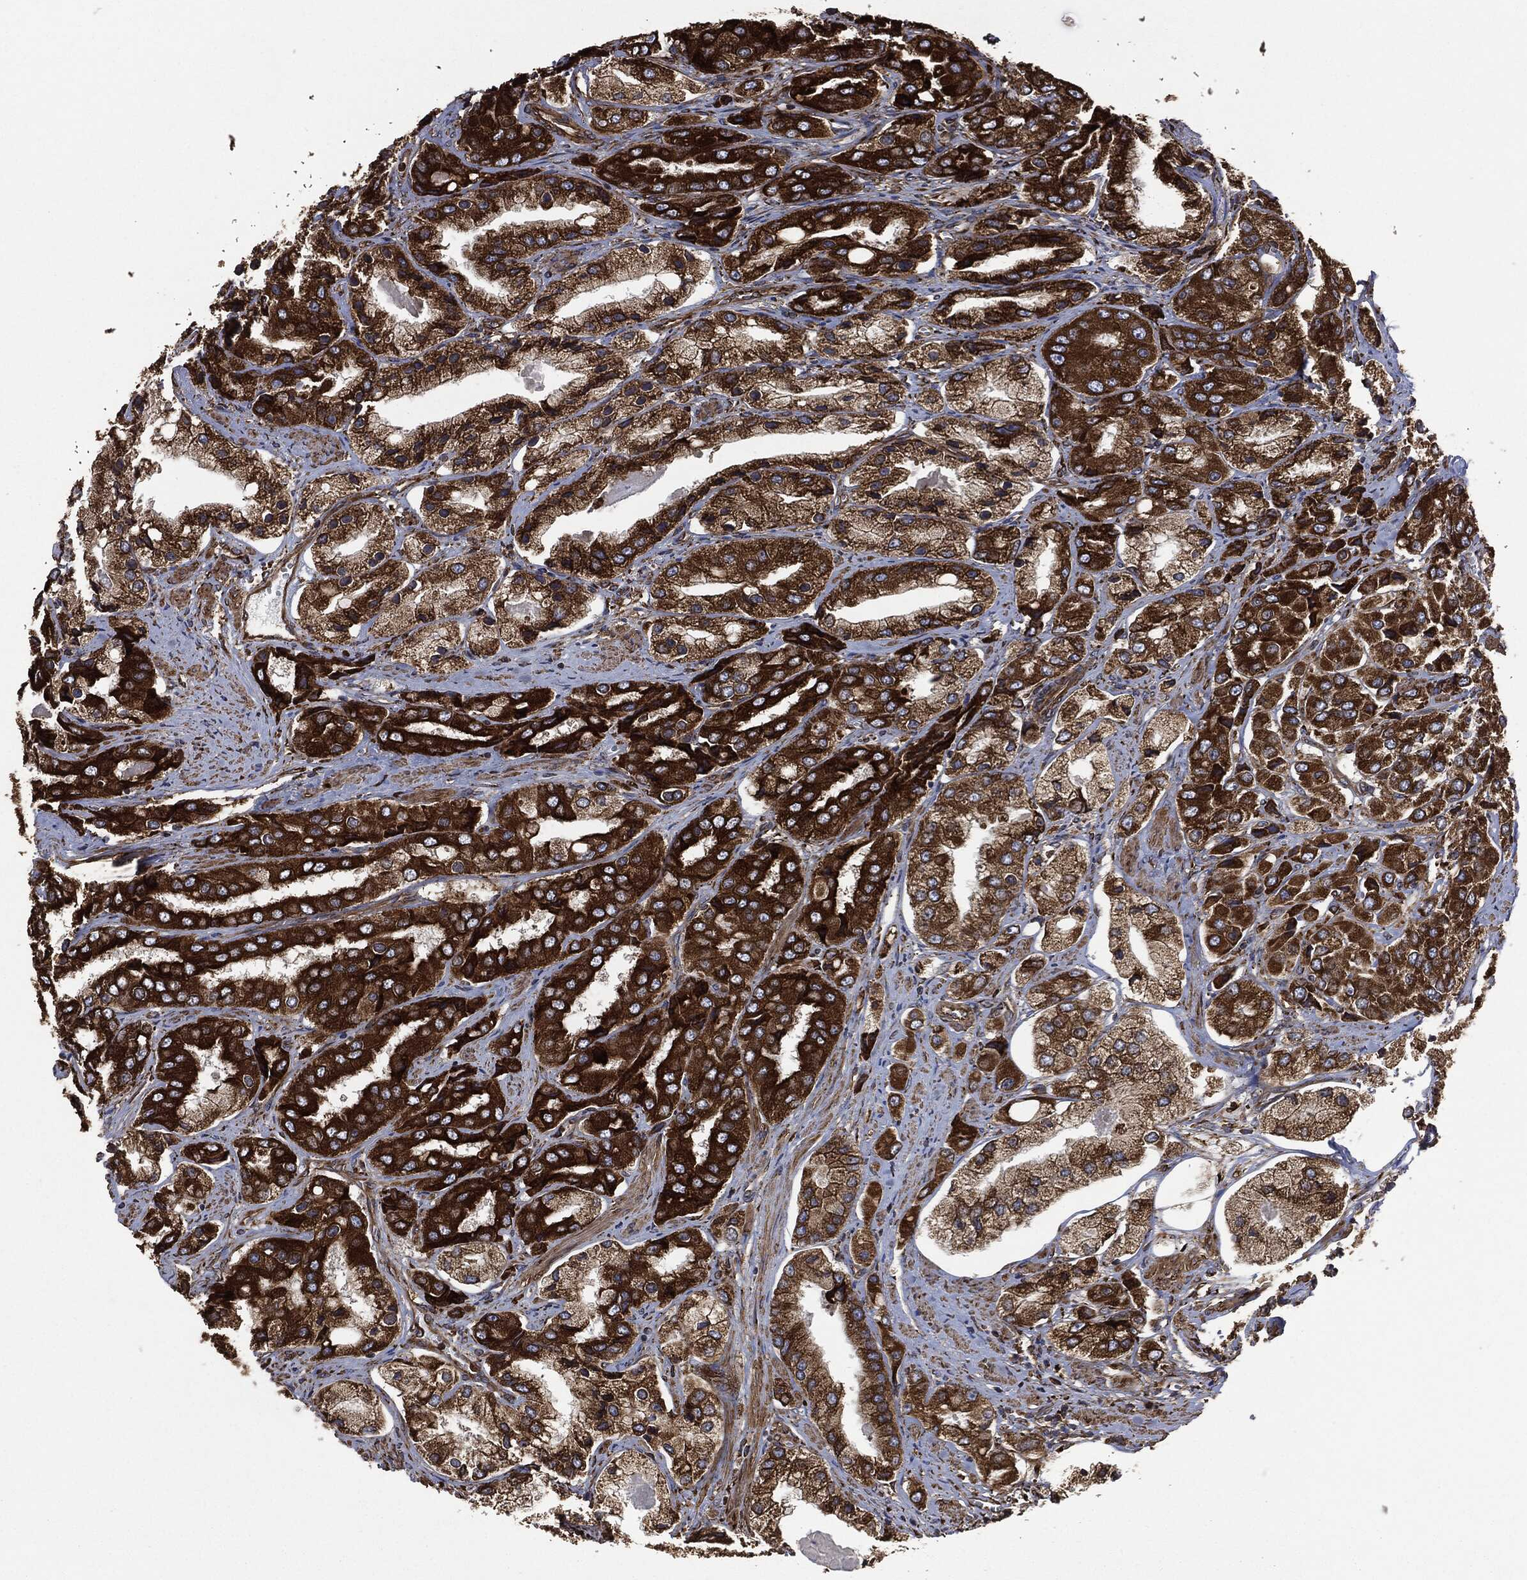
{"staining": {"intensity": "strong", "quantity": ">75%", "location": "cytoplasmic/membranous"}, "tissue": "prostate cancer", "cell_type": "Tumor cells", "image_type": "cancer", "snomed": [{"axis": "morphology", "description": "Adenocarcinoma, Low grade"}, {"axis": "topography", "description": "Prostate"}], "caption": "Tumor cells show strong cytoplasmic/membranous staining in approximately >75% of cells in prostate cancer (adenocarcinoma (low-grade)).", "gene": "AMFR", "patient": {"sex": "male", "age": 69}}